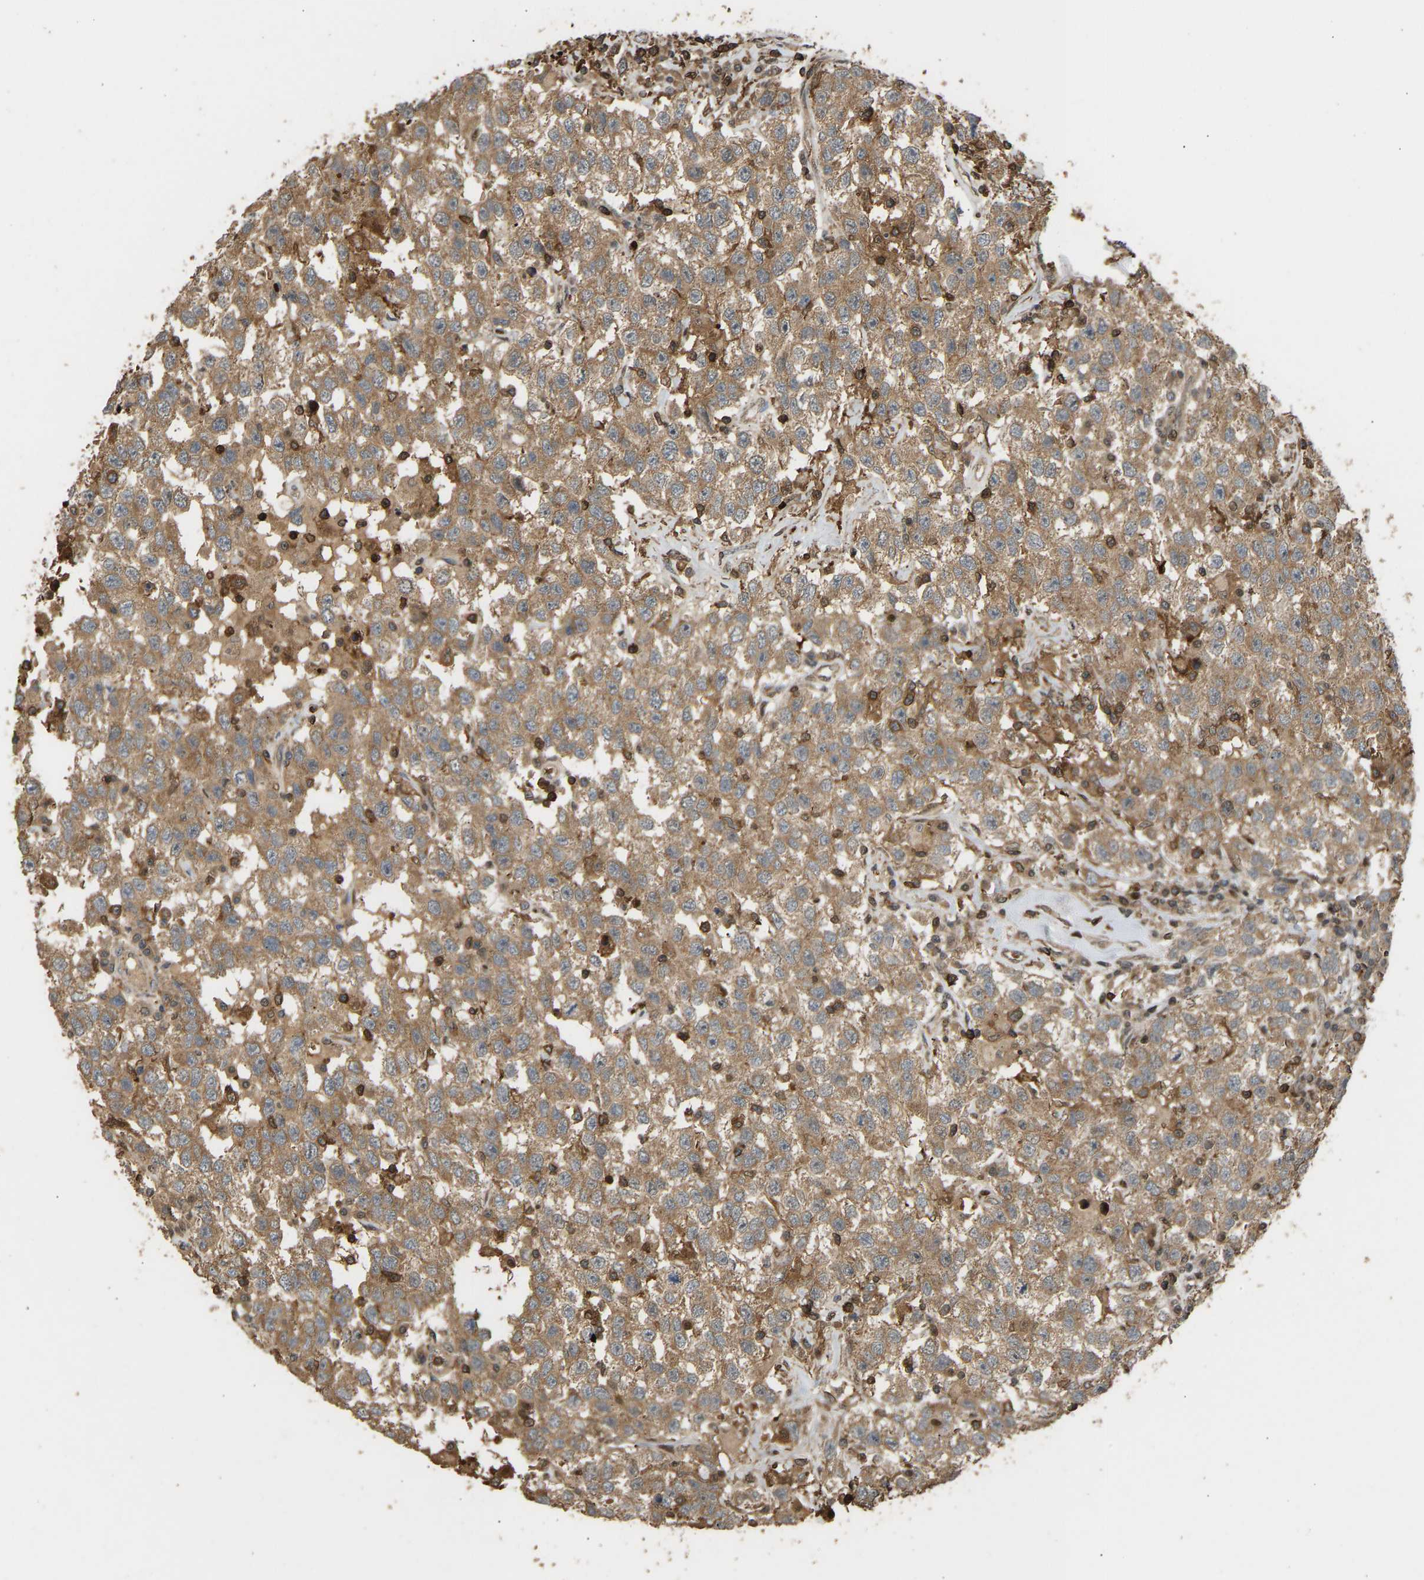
{"staining": {"intensity": "moderate", "quantity": ">75%", "location": "cytoplasmic/membranous"}, "tissue": "testis cancer", "cell_type": "Tumor cells", "image_type": "cancer", "snomed": [{"axis": "morphology", "description": "Seminoma, NOS"}, {"axis": "topography", "description": "Testis"}], "caption": "Protein staining of testis cancer tissue displays moderate cytoplasmic/membranous expression in approximately >75% of tumor cells. (DAB IHC, brown staining for protein, blue staining for nuclei).", "gene": "GOPC", "patient": {"sex": "male", "age": 41}}